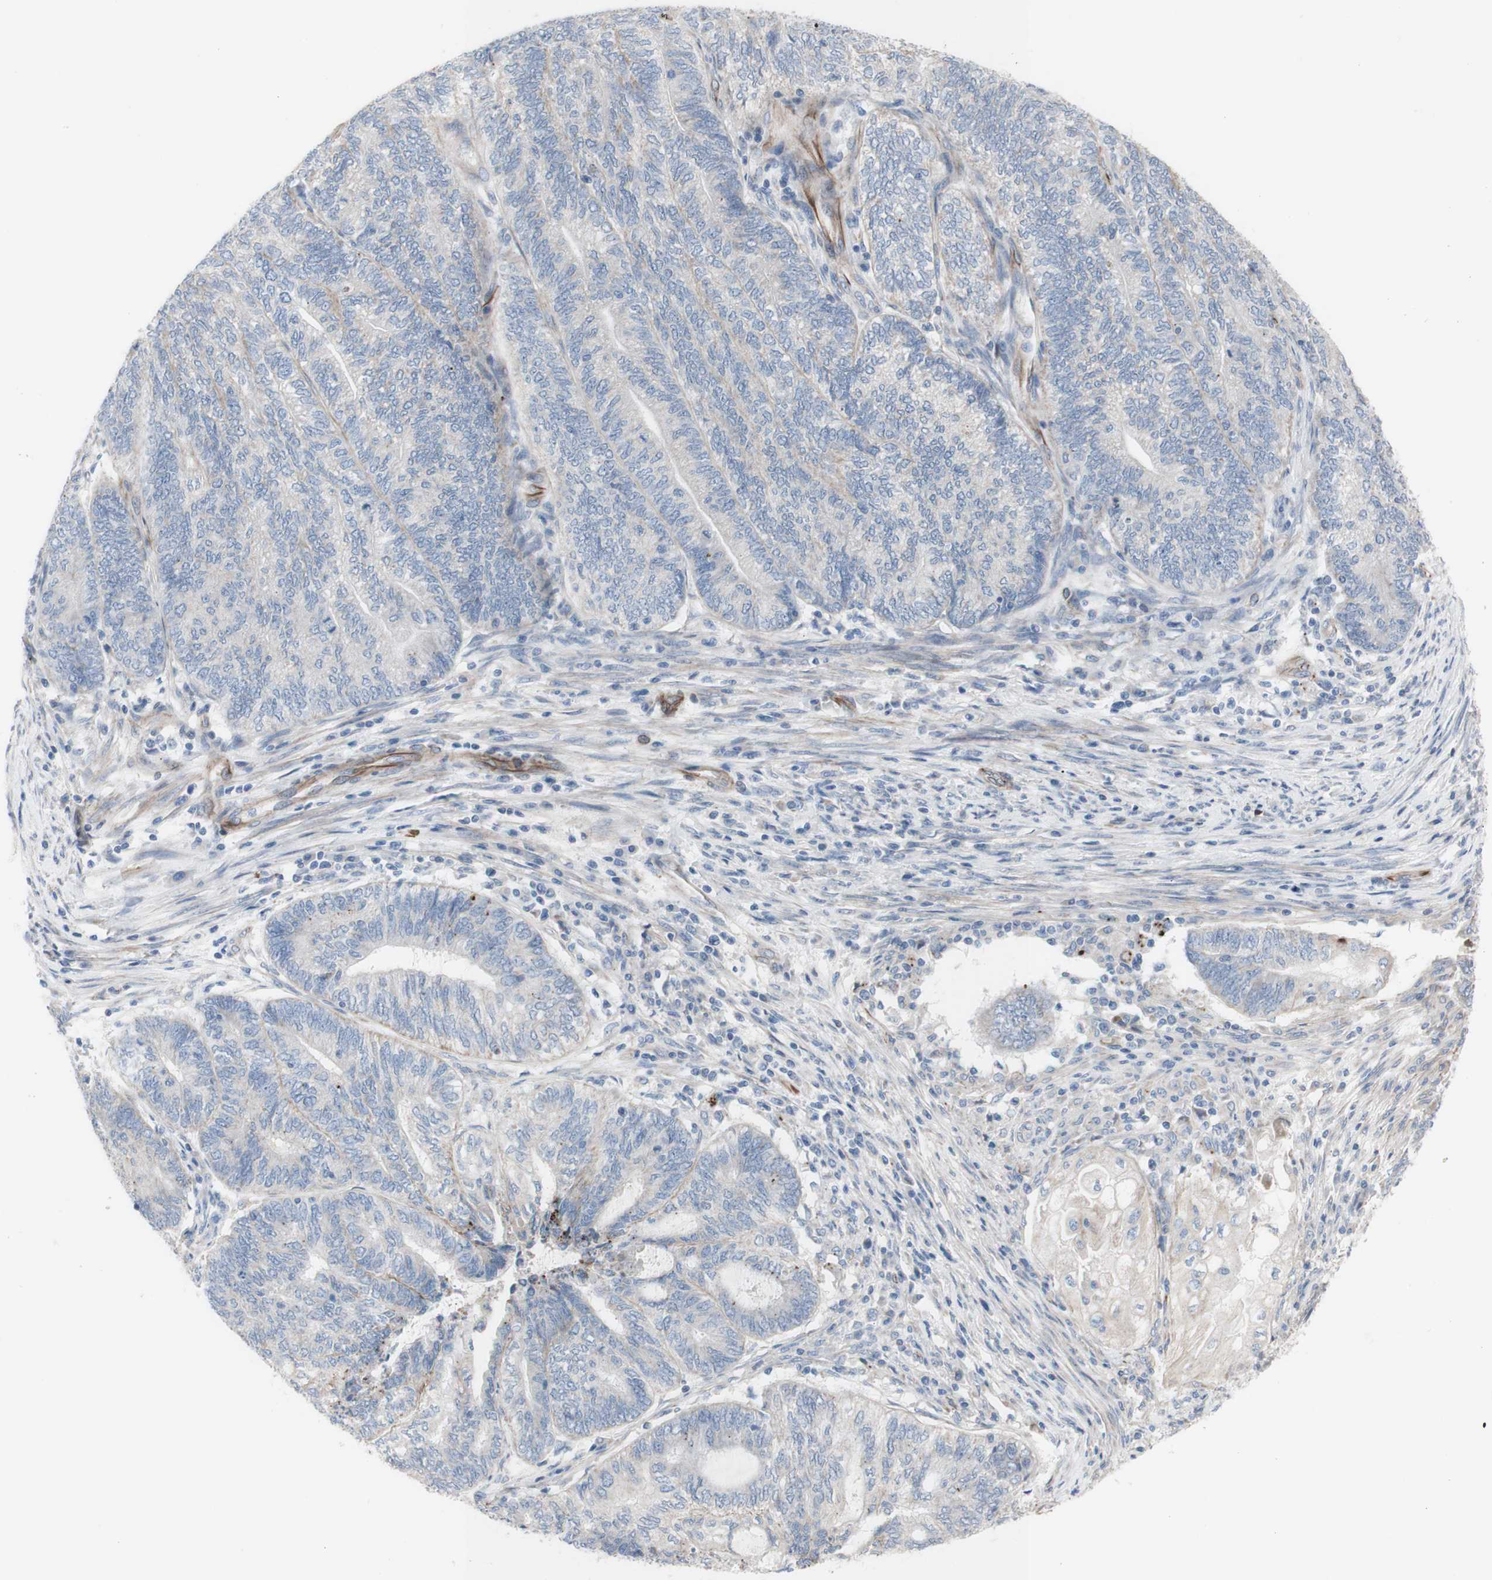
{"staining": {"intensity": "weak", "quantity": "<25%", "location": "cytoplasmic/membranous"}, "tissue": "endometrial cancer", "cell_type": "Tumor cells", "image_type": "cancer", "snomed": [{"axis": "morphology", "description": "Adenocarcinoma, NOS"}, {"axis": "topography", "description": "Uterus"}, {"axis": "topography", "description": "Endometrium"}], "caption": "Immunohistochemistry (IHC) micrograph of endometrial cancer (adenocarcinoma) stained for a protein (brown), which displays no positivity in tumor cells.", "gene": "AGPAT5", "patient": {"sex": "female", "age": 70}}